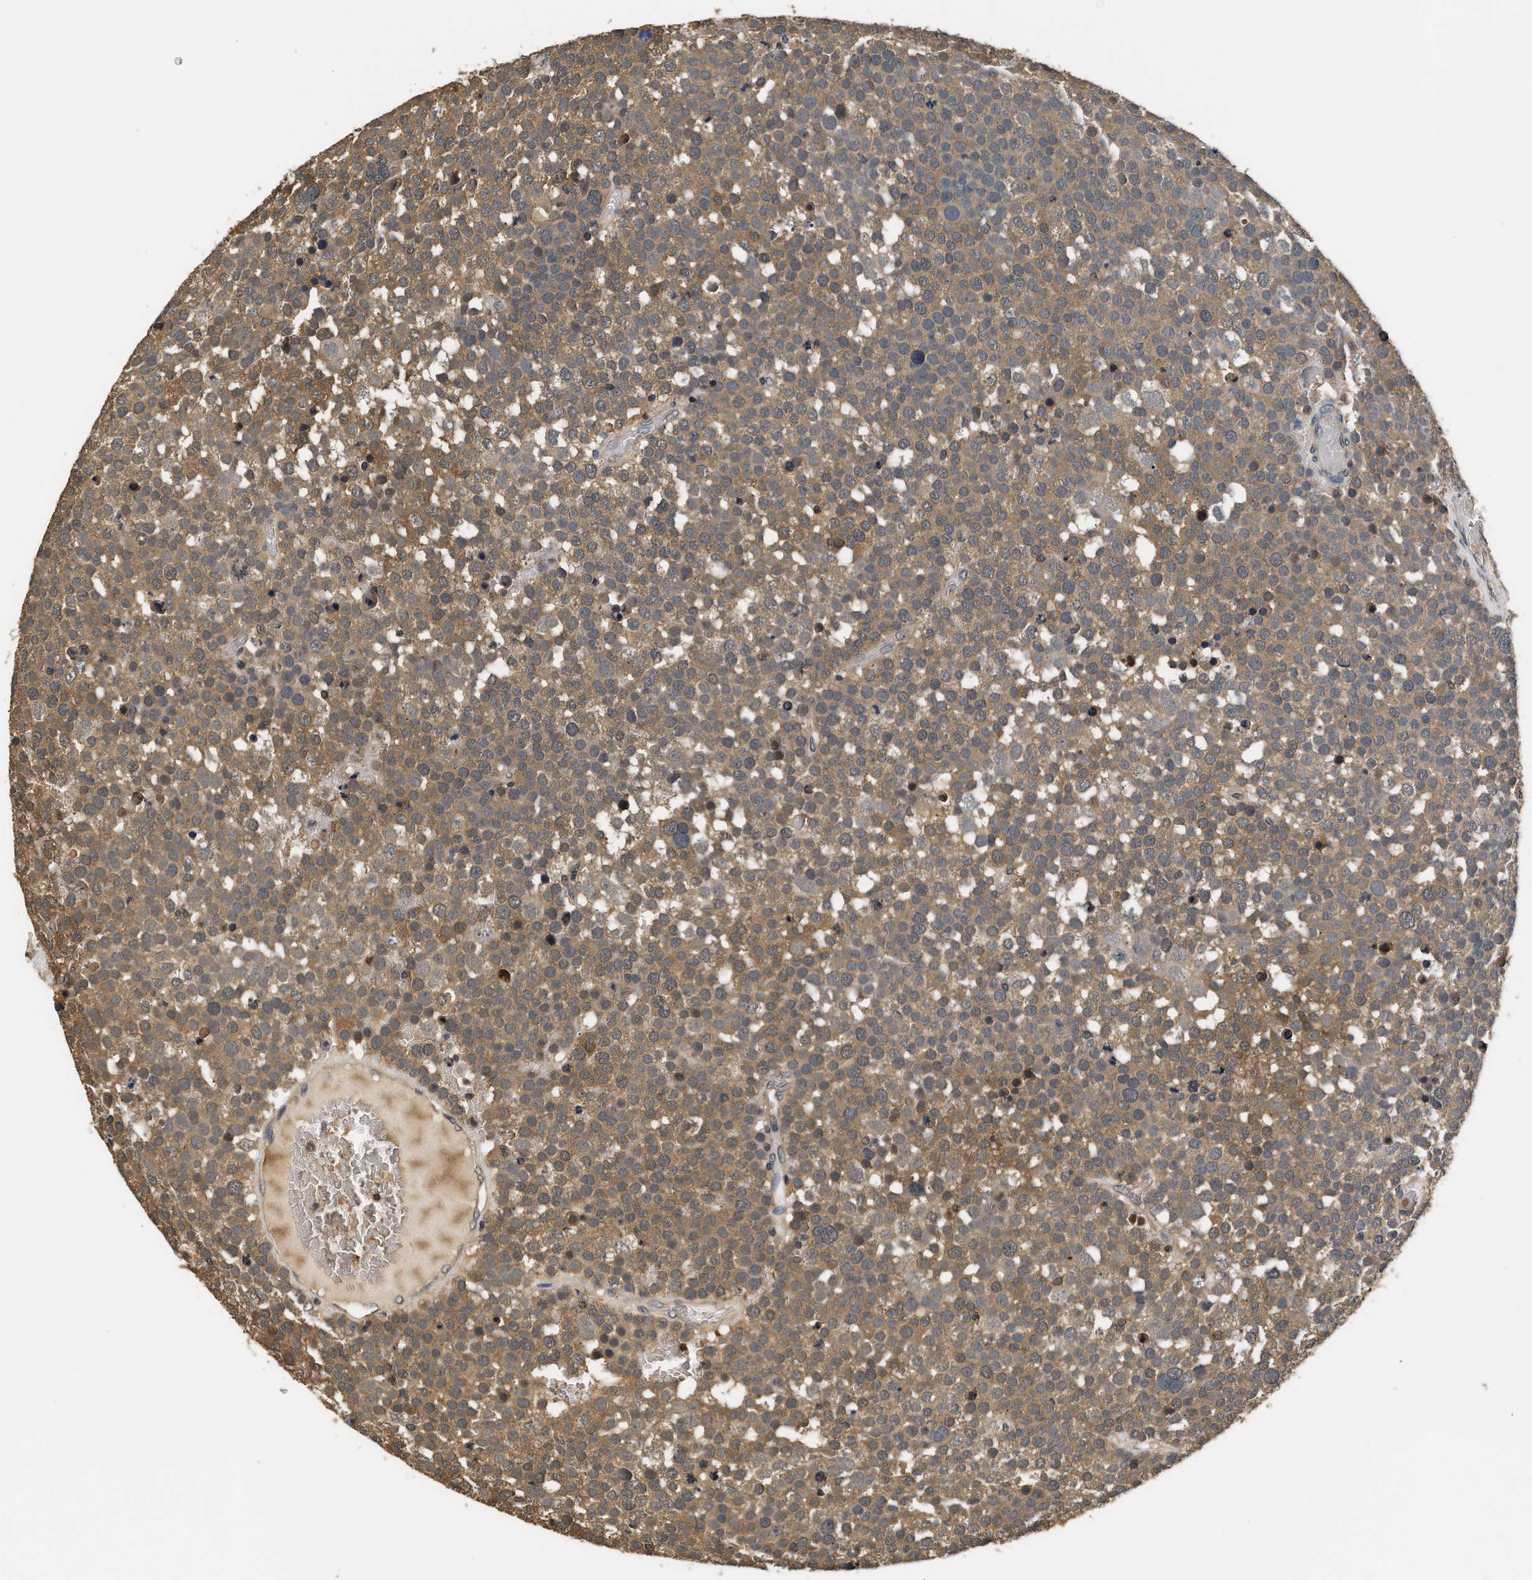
{"staining": {"intensity": "moderate", "quantity": ">75%", "location": "cytoplasmic/membranous"}, "tissue": "testis cancer", "cell_type": "Tumor cells", "image_type": "cancer", "snomed": [{"axis": "morphology", "description": "Normal tissue, NOS"}, {"axis": "morphology", "description": "Seminoma, NOS"}, {"axis": "topography", "description": "Testis"}], "caption": "Immunohistochemical staining of seminoma (testis) demonstrates medium levels of moderate cytoplasmic/membranous positivity in approximately >75% of tumor cells.", "gene": "GPI", "patient": {"sex": "male", "age": 71}}